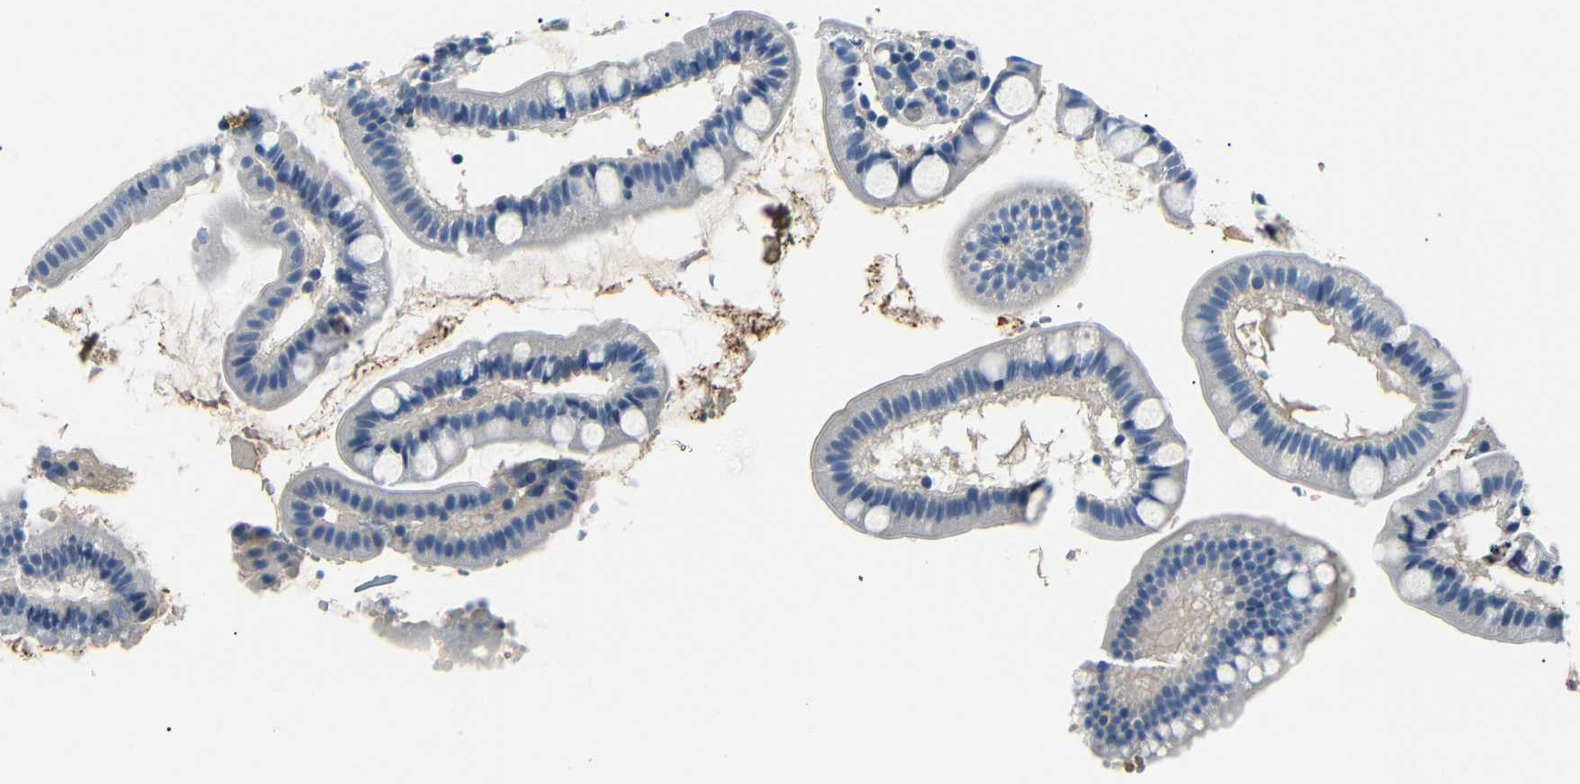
{"staining": {"intensity": "negative", "quantity": "none", "location": "none"}, "tissue": "small intestine", "cell_type": "Glandular cells", "image_type": "normal", "snomed": [{"axis": "morphology", "description": "Normal tissue, NOS"}, {"axis": "topography", "description": "Small intestine"}], "caption": "This histopathology image is of benign small intestine stained with immunohistochemistry (IHC) to label a protein in brown with the nuclei are counter-stained blue. There is no staining in glandular cells.", "gene": "LHCGR", "patient": {"sex": "female", "age": 84}}